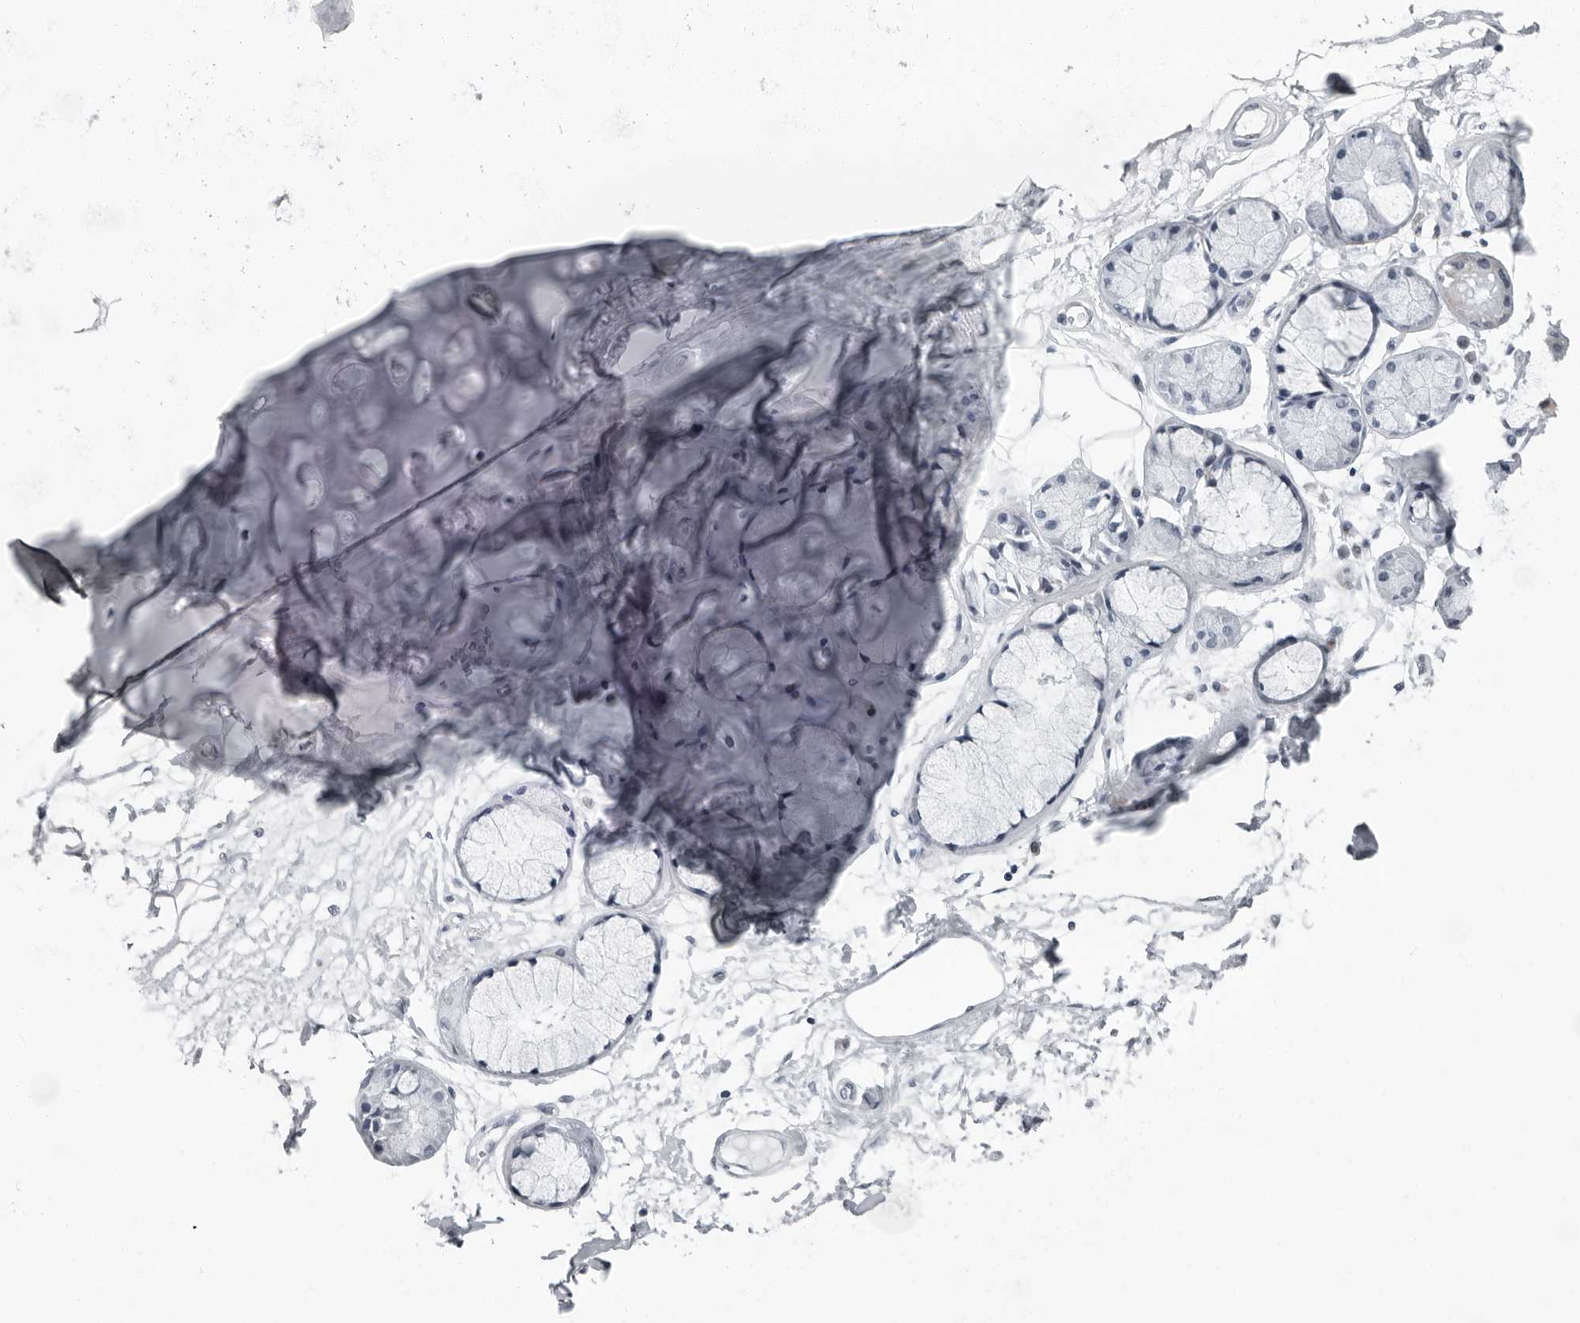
{"staining": {"intensity": "negative", "quantity": "none", "location": "none"}, "tissue": "adipose tissue", "cell_type": "Adipocytes", "image_type": "normal", "snomed": [{"axis": "morphology", "description": "Normal tissue, NOS"}, {"axis": "topography", "description": "Bronchus"}], "caption": "DAB (3,3'-diaminobenzidine) immunohistochemical staining of benign human adipose tissue displays no significant positivity in adipocytes.", "gene": "PDCD11", "patient": {"sex": "male", "age": 66}}